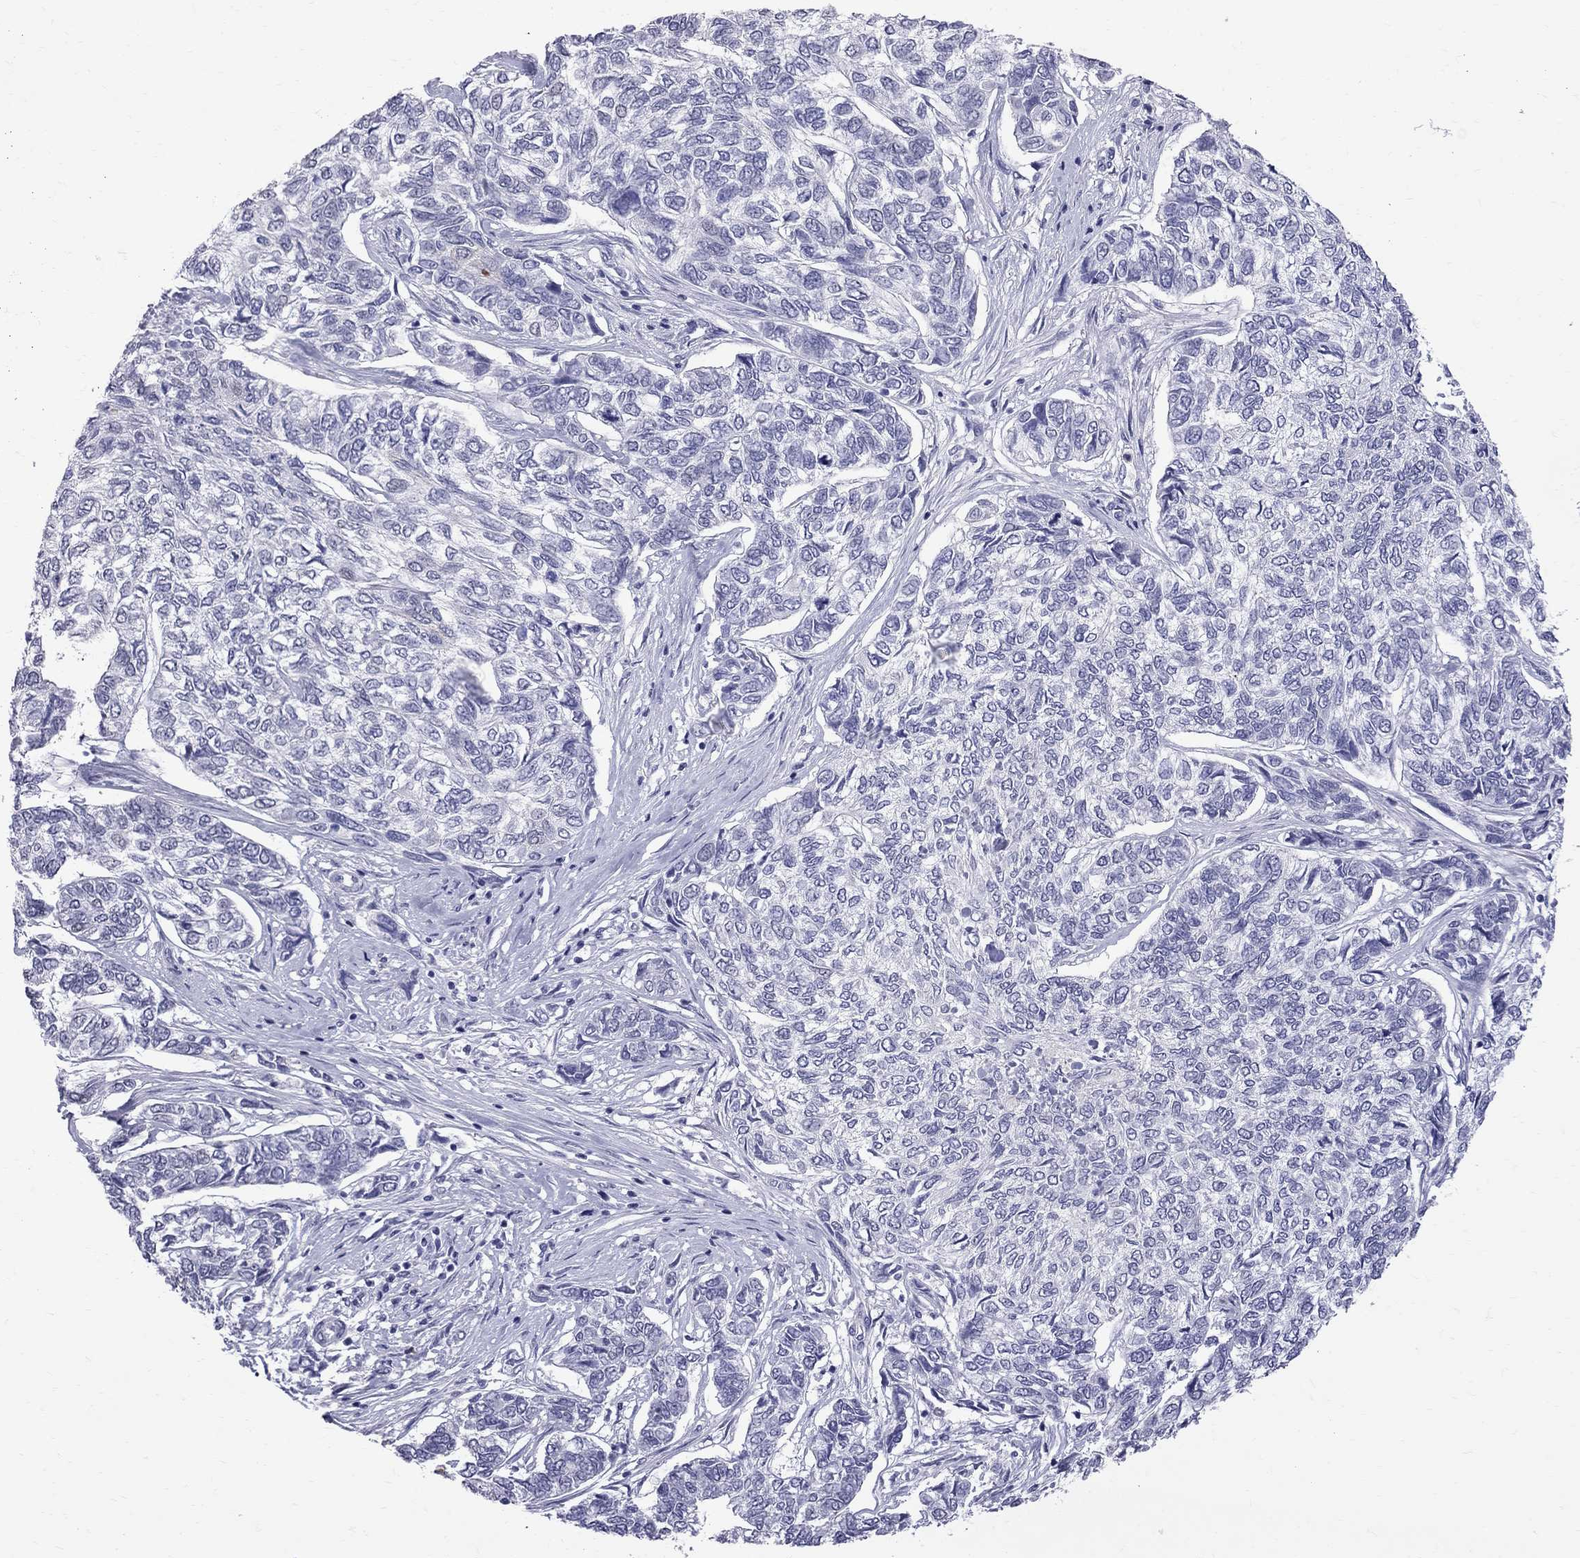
{"staining": {"intensity": "negative", "quantity": "none", "location": "none"}, "tissue": "skin cancer", "cell_type": "Tumor cells", "image_type": "cancer", "snomed": [{"axis": "morphology", "description": "Basal cell carcinoma"}, {"axis": "topography", "description": "Skin"}], "caption": "Skin cancer (basal cell carcinoma) stained for a protein using immunohistochemistry displays no expression tumor cells.", "gene": "MUC15", "patient": {"sex": "female", "age": 65}}